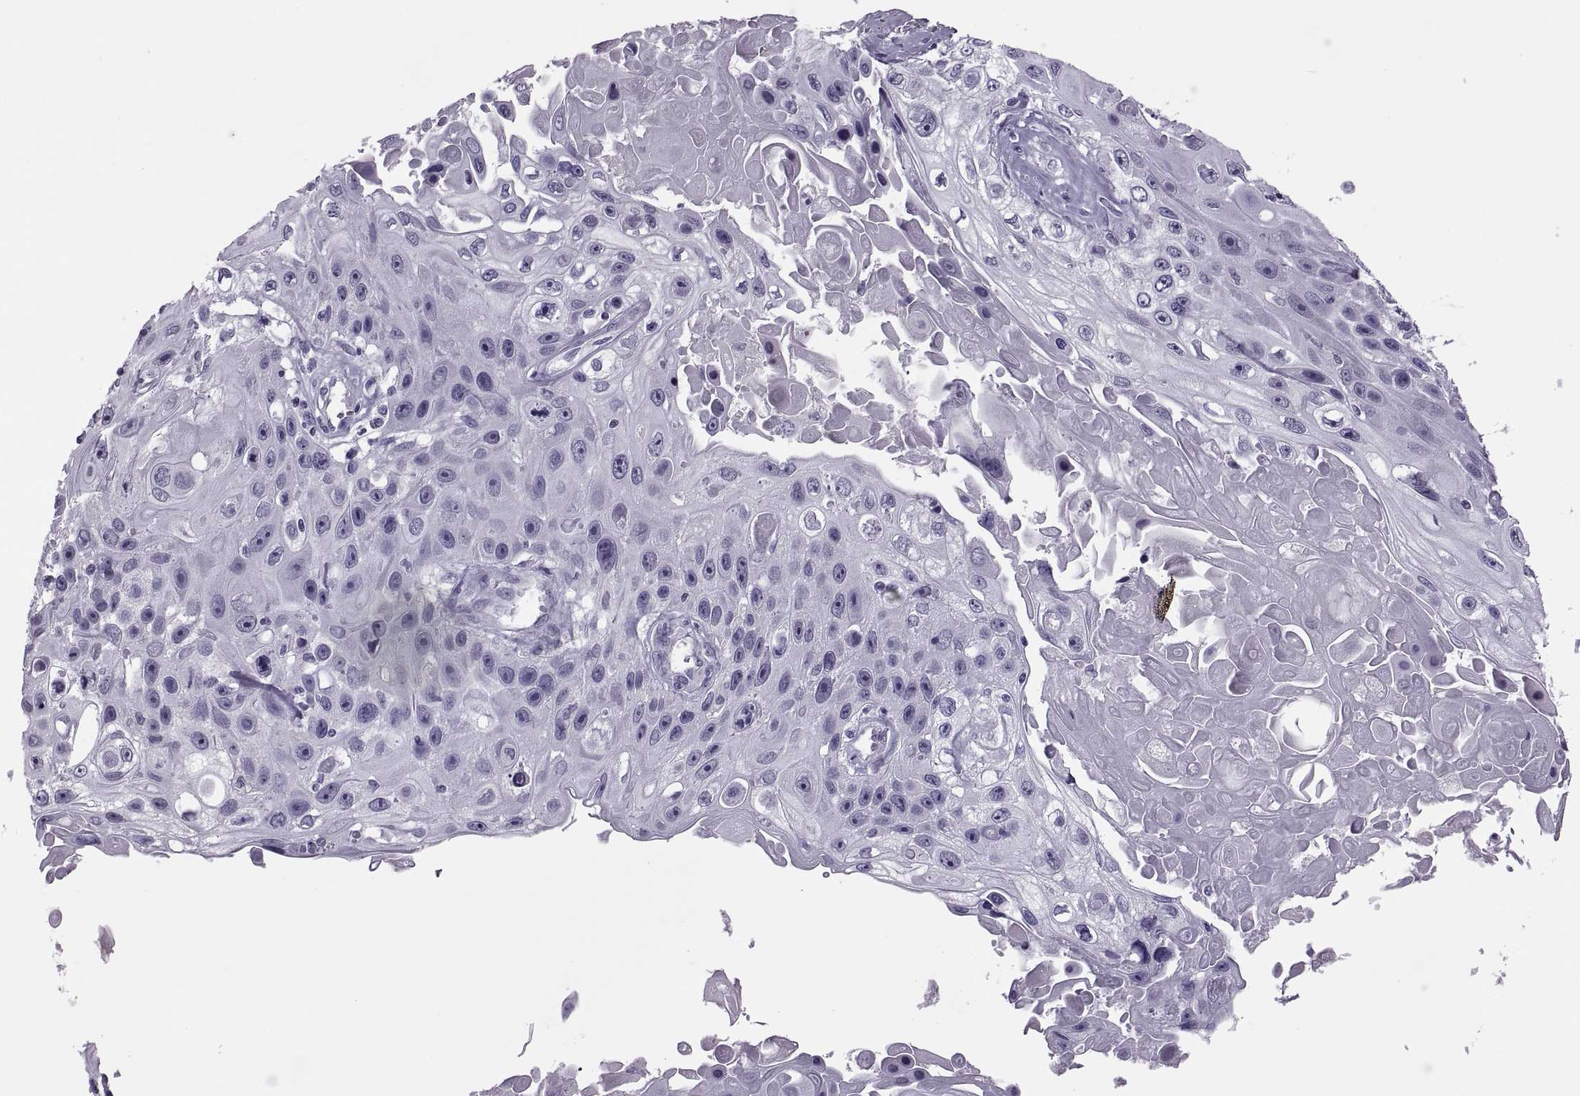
{"staining": {"intensity": "negative", "quantity": "none", "location": "none"}, "tissue": "skin cancer", "cell_type": "Tumor cells", "image_type": "cancer", "snomed": [{"axis": "morphology", "description": "Squamous cell carcinoma, NOS"}, {"axis": "topography", "description": "Skin"}], "caption": "An image of human squamous cell carcinoma (skin) is negative for staining in tumor cells.", "gene": "SYNGR4", "patient": {"sex": "male", "age": 82}}